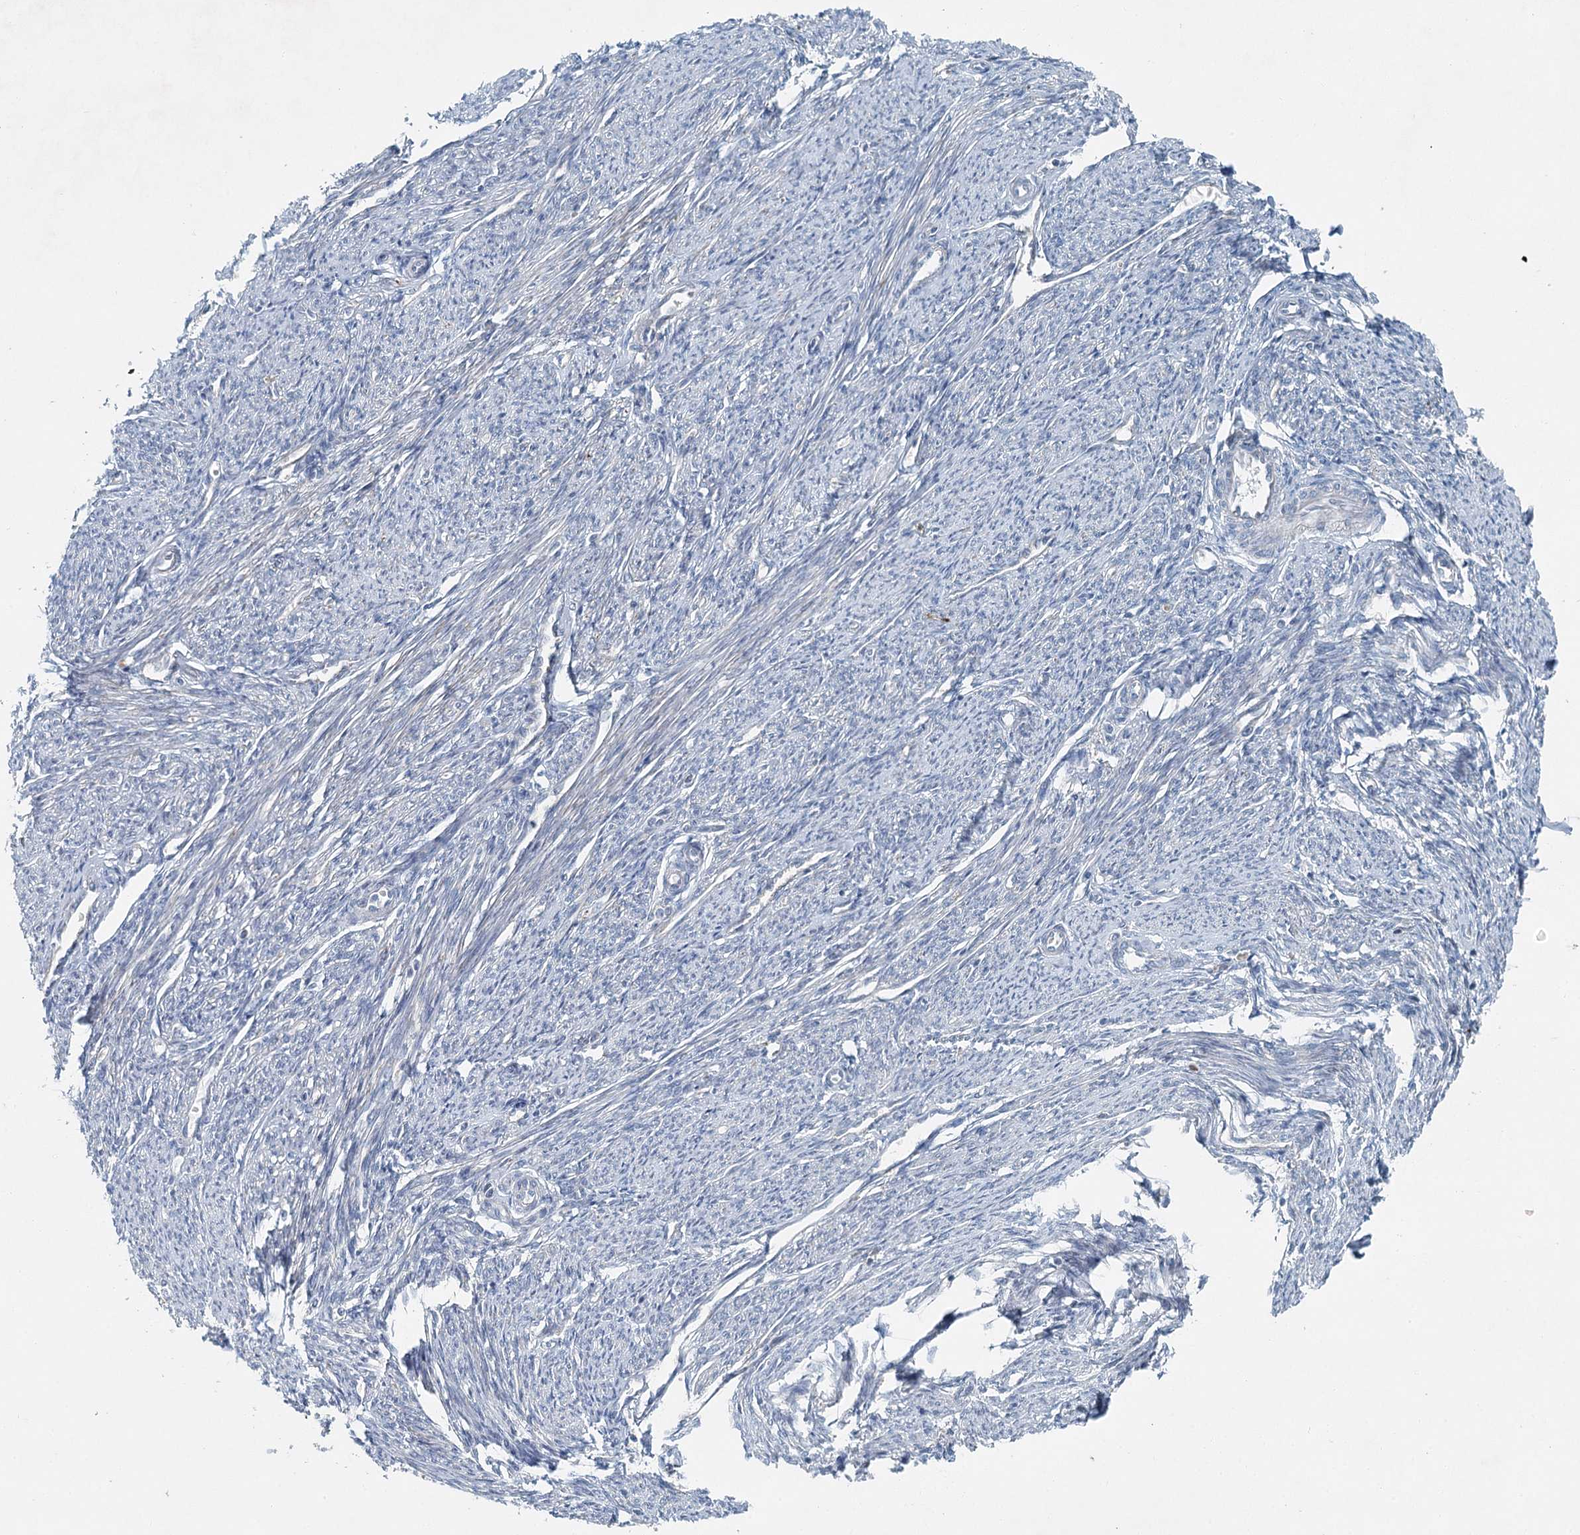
{"staining": {"intensity": "weak", "quantity": "<25%", "location": "cytoplasmic/membranous"}, "tissue": "smooth muscle", "cell_type": "Smooth muscle cells", "image_type": "normal", "snomed": [{"axis": "morphology", "description": "Normal tissue, NOS"}, {"axis": "topography", "description": "Smooth muscle"}, {"axis": "topography", "description": "Uterus"}], "caption": "Immunohistochemical staining of unremarkable human smooth muscle reveals no significant expression in smooth muscle cells. Nuclei are stained in blue.", "gene": "CHCHD5", "patient": {"sex": "female", "age": 59}}